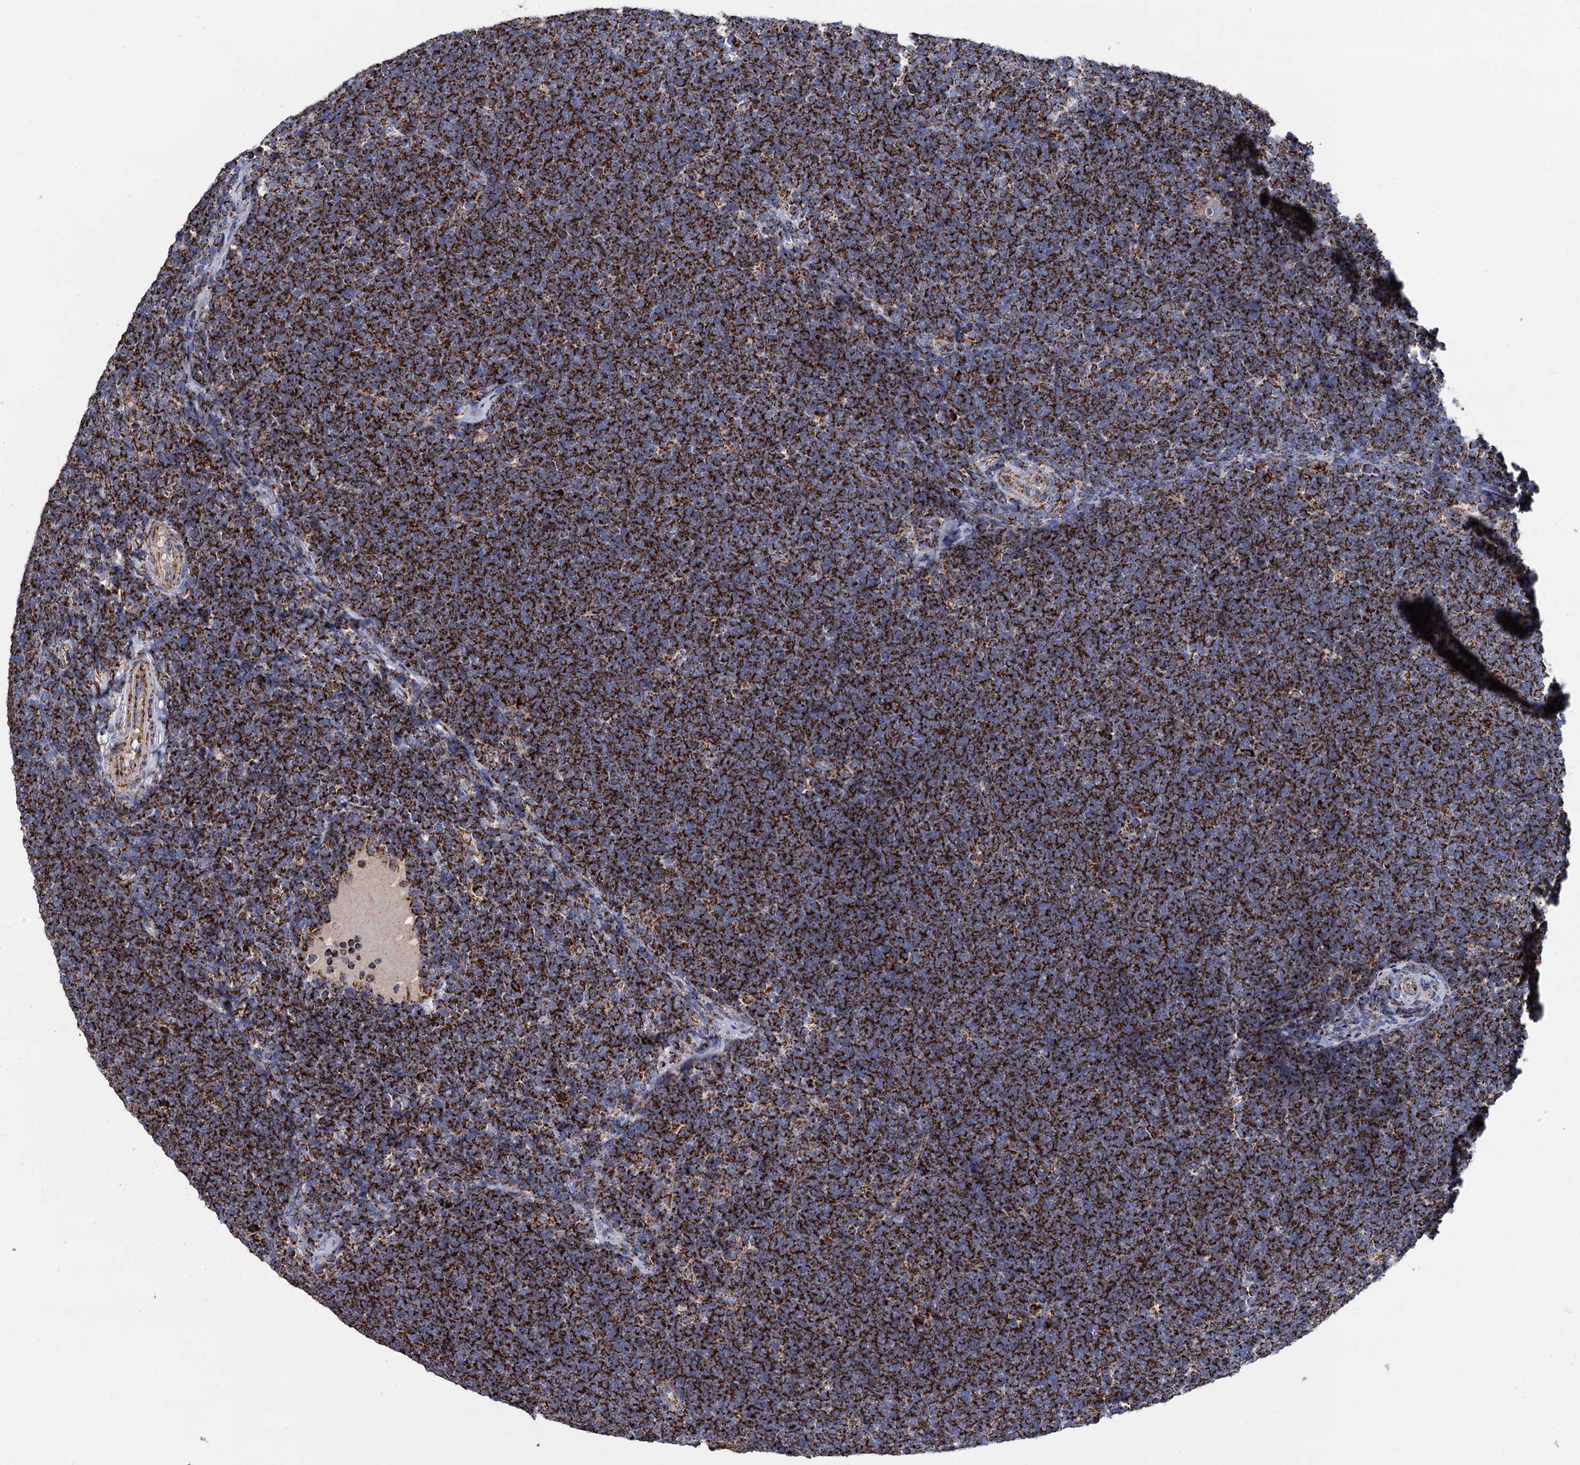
{"staining": {"intensity": "strong", "quantity": ">75%", "location": "cytoplasmic/membranous"}, "tissue": "lymphoma", "cell_type": "Tumor cells", "image_type": "cancer", "snomed": [{"axis": "morphology", "description": "Malignant lymphoma, non-Hodgkin's type, High grade"}, {"axis": "topography", "description": "Lymph node"}], "caption": "A histopathology image showing strong cytoplasmic/membranous expression in approximately >75% of tumor cells in lymphoma, as visualized by brown immunohistochemical staining.", "gene": "TIMM10", "patient": {"sex": "male", "age": 13}}